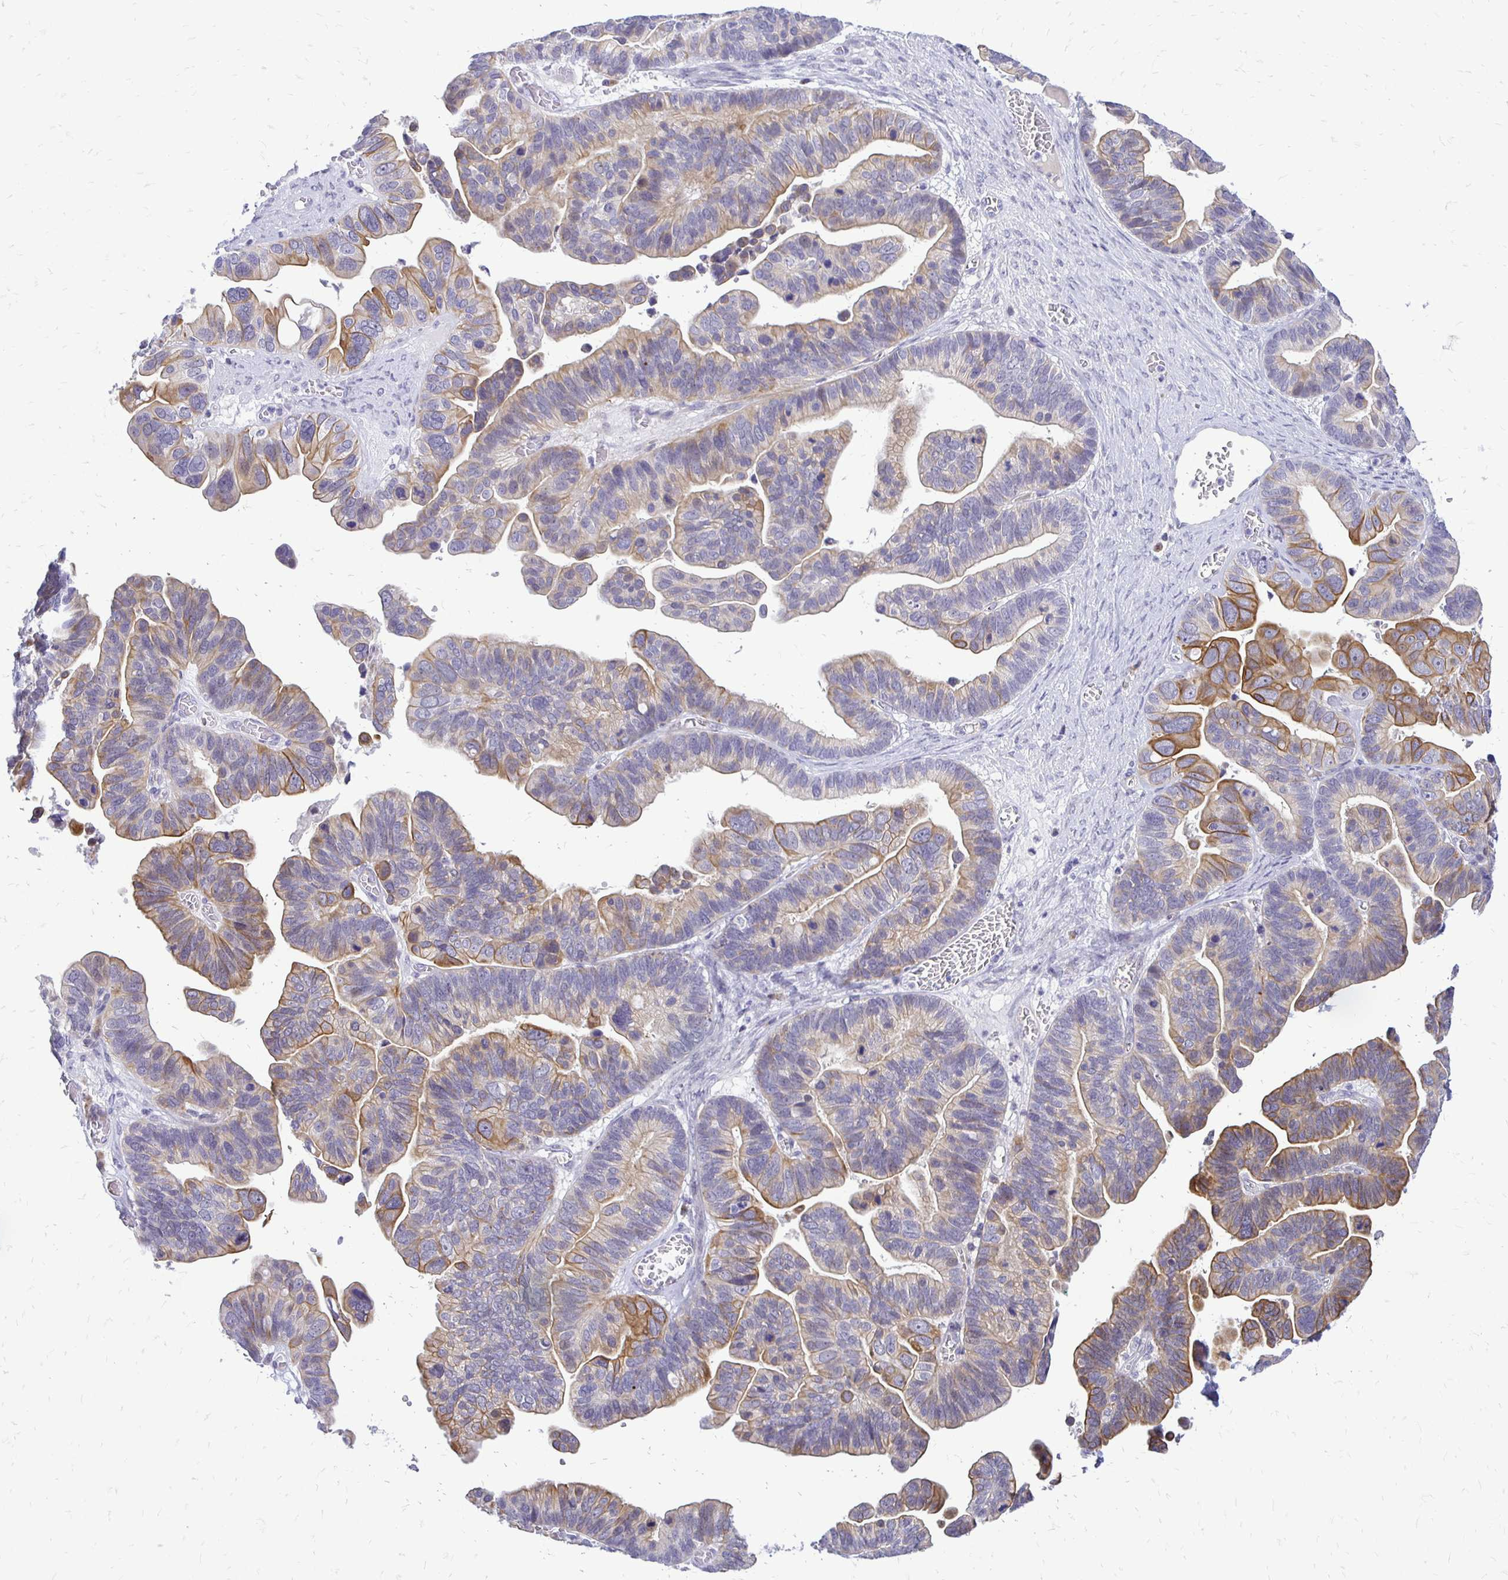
{"staining": {"intensity": "moderate", "quantity": "25%-75%", "location": "cytoplasmic/membranous"}, "tissue": "ovarian cancer", "cell_type": "Tumor cells", "image_type": "cancer", "snomed": [{"axis": "morphology", "description": "Cystadenocarcinoma, serous, NOS"}, {"axis": "topography", "description": "Ovary"}], "caption": "A brown stain highlights moderate cytoplasmic/membranous expression of a protein in human ovarian serous cystadenocarcinoma tumor cells. (brown staining indicates protein expression, while blue staining denotes nuclei).", "gene": "EPYC", "patient": {"sex": "female", "age": 56}}